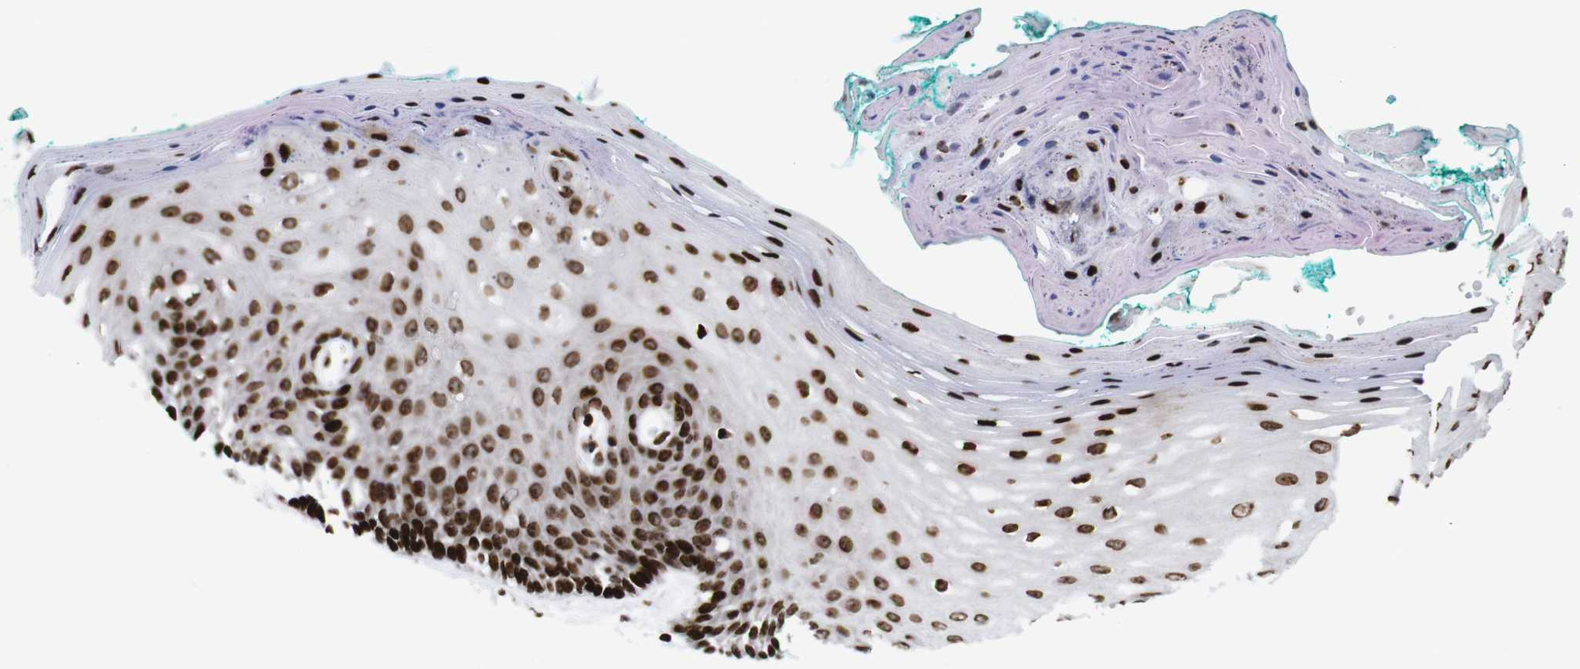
{"staining": {"intensity": "strong", "quantity": ">75%", "location": "nuclear"}, "tissue": "oral mucosa", "cell_type": "Squamous epithelial cells", "image_type": "normal", "snomed": [{"axis": "morphology", "description": "Normal tissue, NOS"}, {"axis": "topography", "description": "Skeletal muscle"}, {"axis": "topography", "description": "Oral tissue"}, {"axis": "topography", "description": "Peripheral nerve tissue"}], "caption": "DAB (3,3'-diaminobenzidine) immunohistochemical staining of unremarkable human oral mucosa reveals strong nuclear protein positivity in approximately >75% of squamous epithelial cells. The protein is stained brown, and the nuclei are stained in blue (DAB IHC with brightfield microscopy, high magnification).", "gene": "H1", "patient": {"sex": "female", "age": 84}}